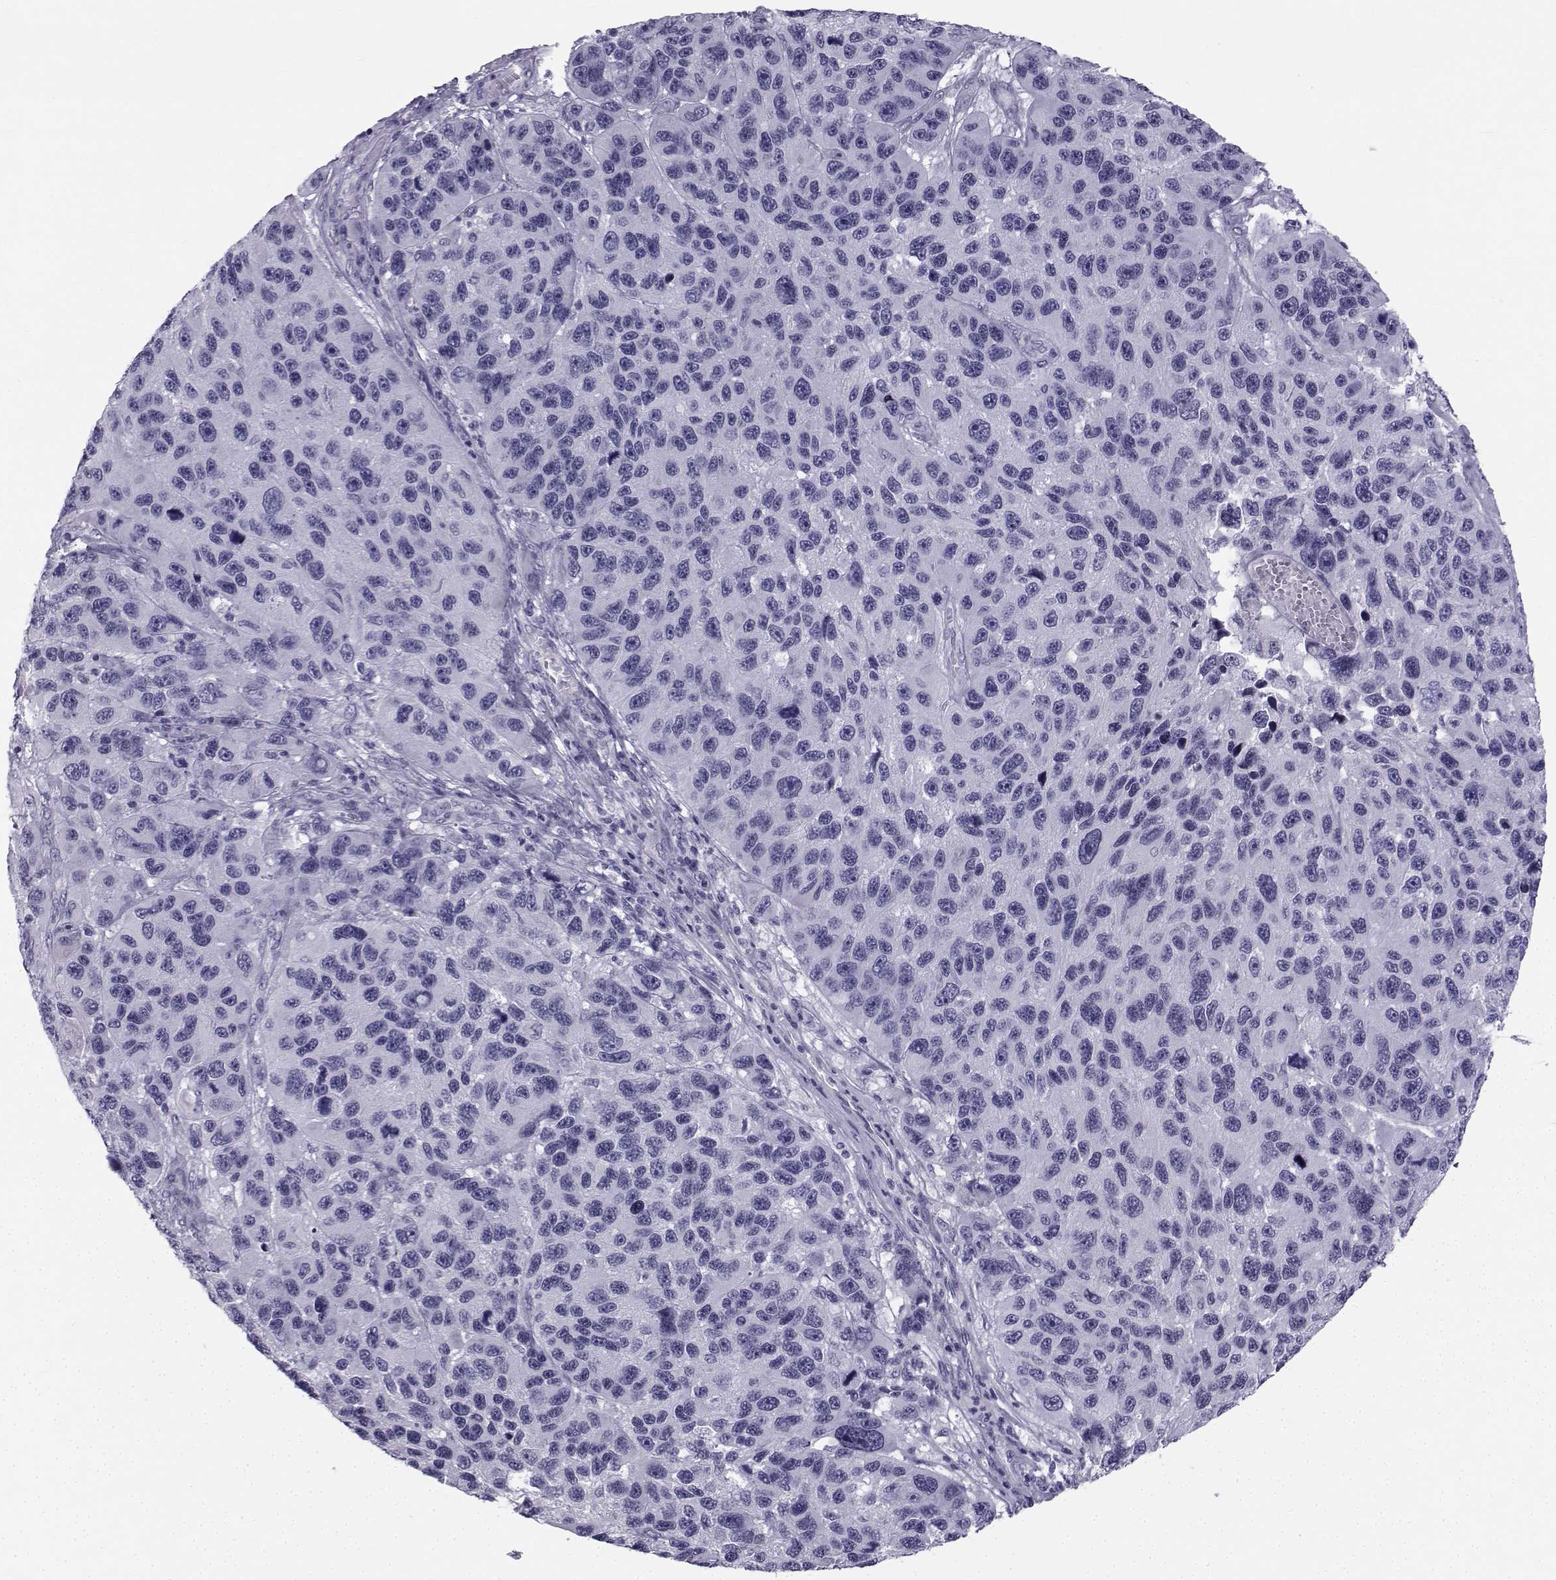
{"staining": {"intensity": "negative", "quantity": "none", "location": "none"}, "tissue": "melanoma", "cell_type": "Tumor cells", "image_type": "cancer", "snomed": [{"axis": "morphology", "description": "Malignant melanoma, NOS"}, {"axis": "topography", "description": "Skin"}], "caption": "The immunohistochemistry (IHC) photomicrograph has no significant staining in tumor cells of malignant melanoma tissue. (DAB IHC visualized using brightfield microscopy, high magnification).", "gene": "SPANXD", "patient": {"sex": "male", "age": 53}}